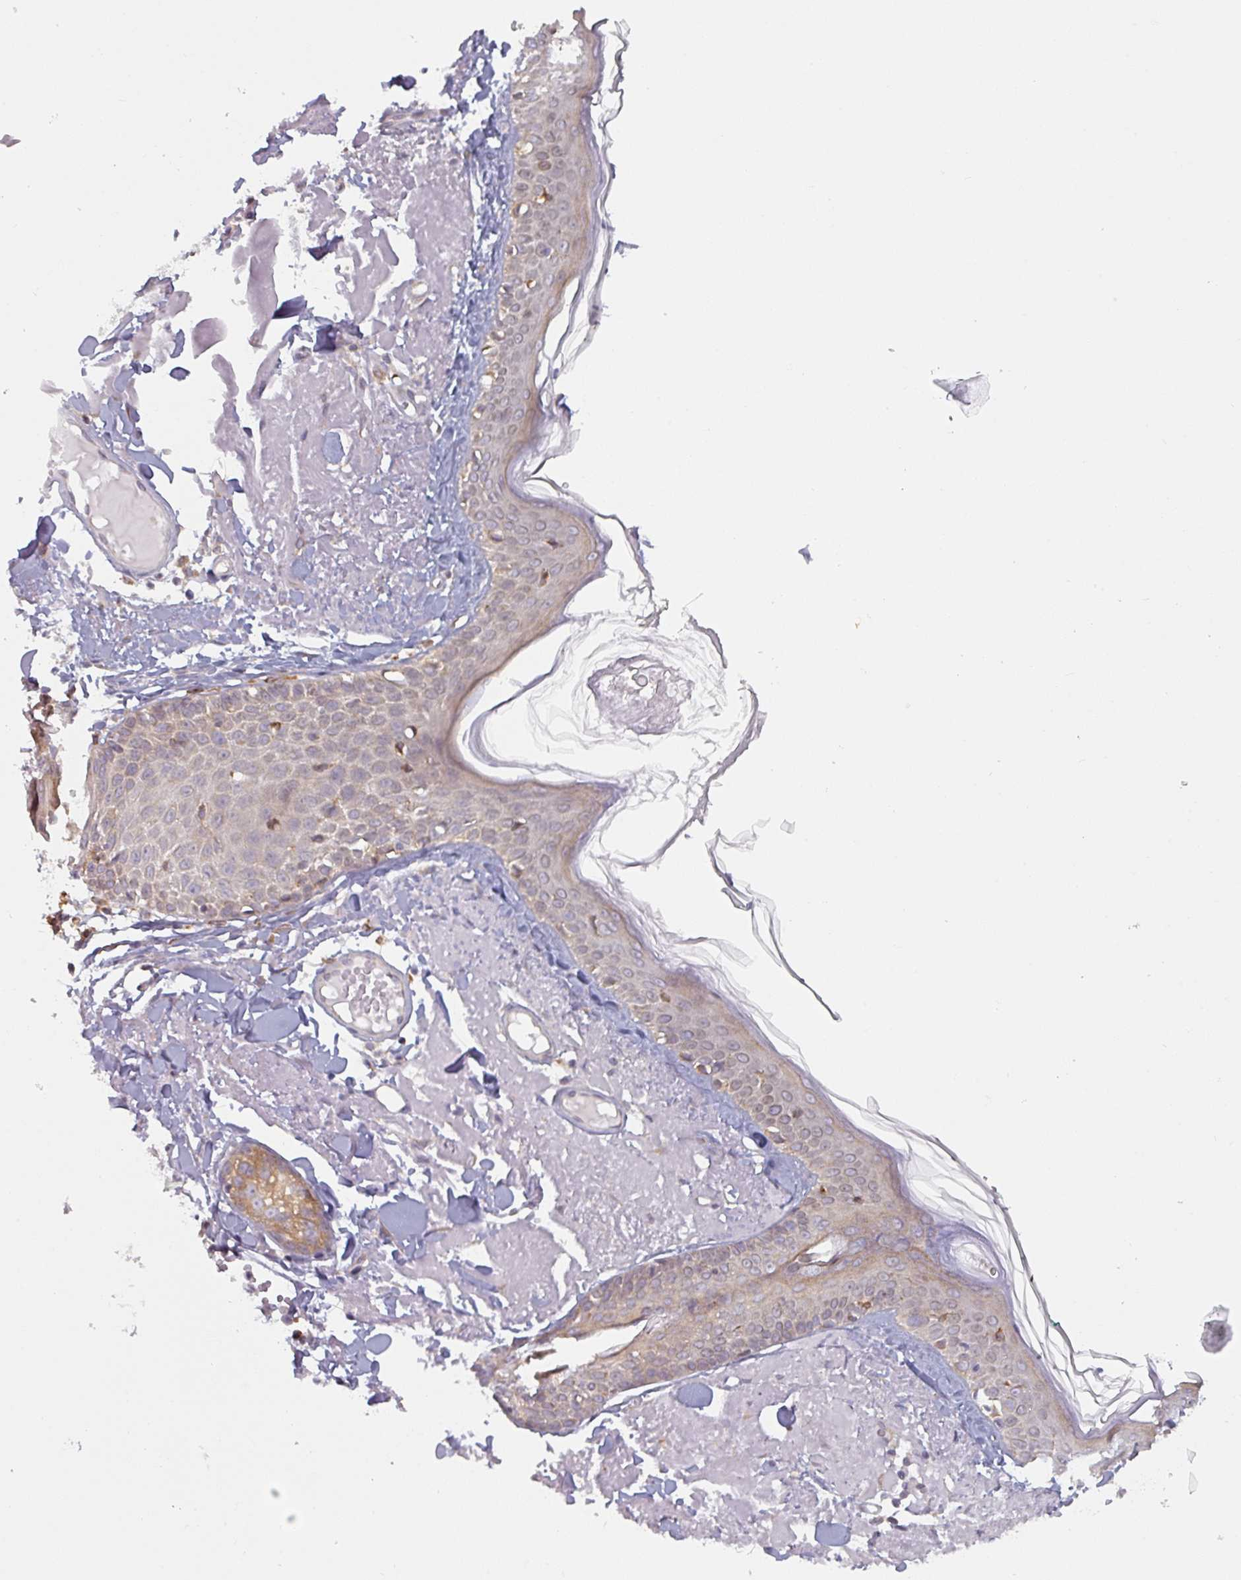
{"staining": {"intensity": "negative", "quantity": "none", "location": "none"}, "tissue": "skin", "cell_type": "Fibroblasts", "image_type": "normal", "snomed": [{"axis": "morphology", "description": "Normal tissue, NOS"}, {"axis": "morphology", "description": "Malignant melanoma, NOS"}, {"axis": "topography", "description": "Skin"}], "caption": "An image of human skin is negative for staining in fibroblasts. Nuclei are stained in blue.", "gene": "TAPT1", "patient": {"sex": "male", "age": 80}}